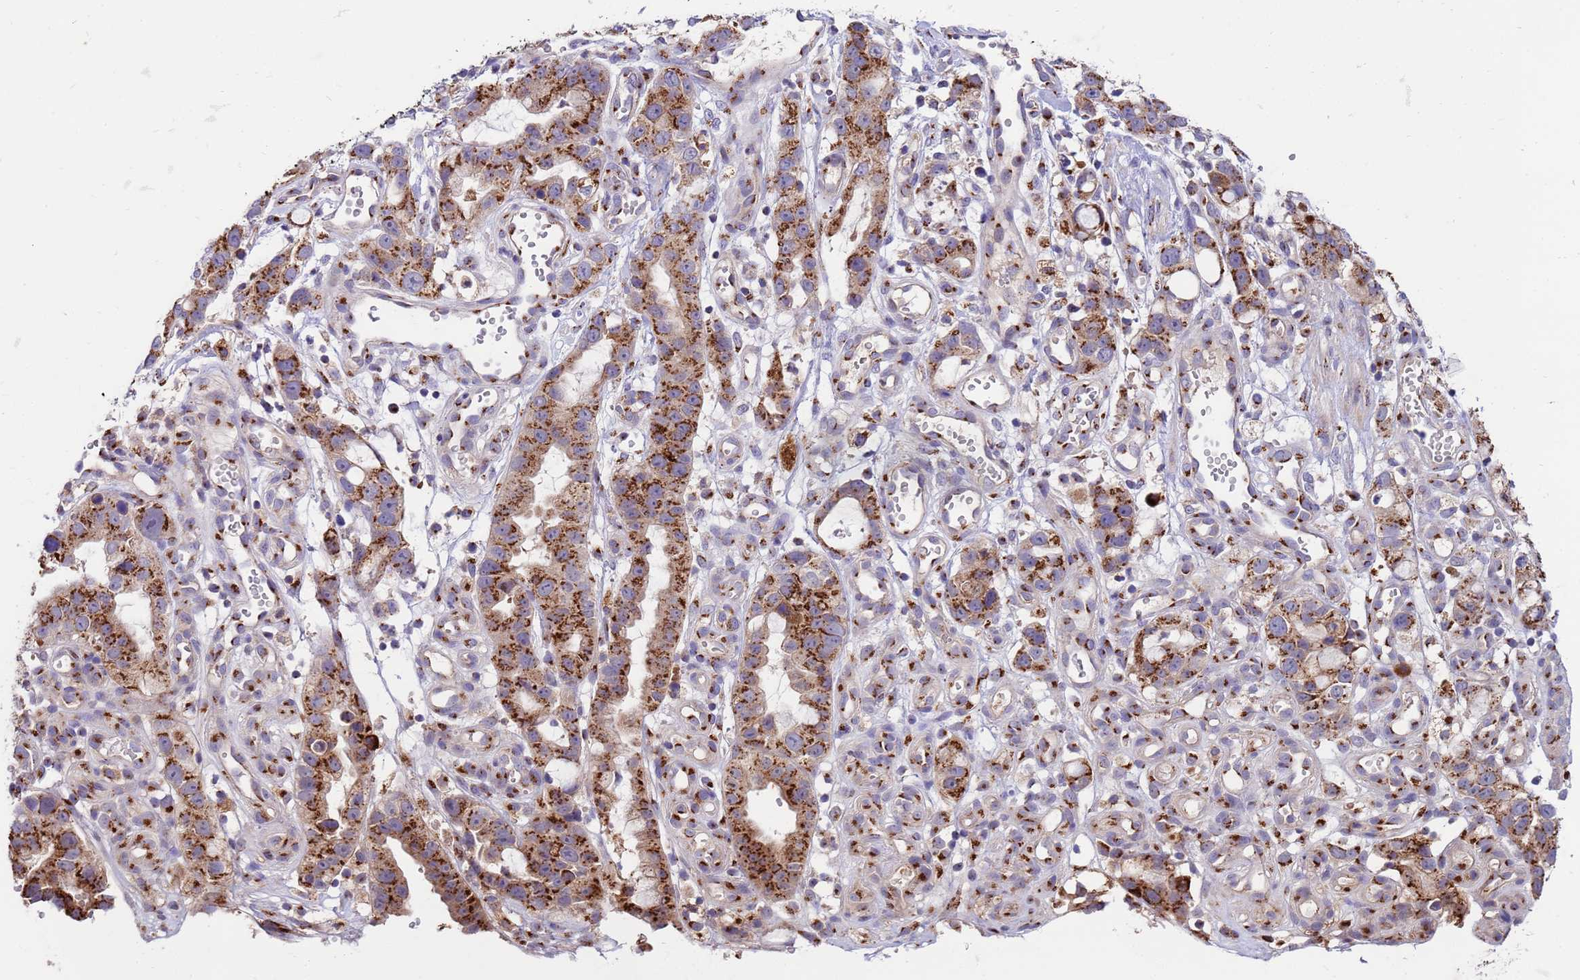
{"staining": {"intensity": "strong", "quantity": ">75%", "location": "cytoplasmic/membranous"}, "tissue": "stomach cancer", "cell_type": "Tumor cells", "image_type": "cancer", "snomed": [{"axis": "morphology", "description": "Adenocarcinoma, NOS"}, {"axis": "topography", "description": "Stomach"}], "caption": "Approximately >75% of tumor cells in human stomach cancer (adenocarcinoma) exhibit strong cytoplasmic/membranous protein staining as visualized by brown immunohistochemical staining.", "gene": "HPS3", "patient": {"sex": "male", "age": 55}}